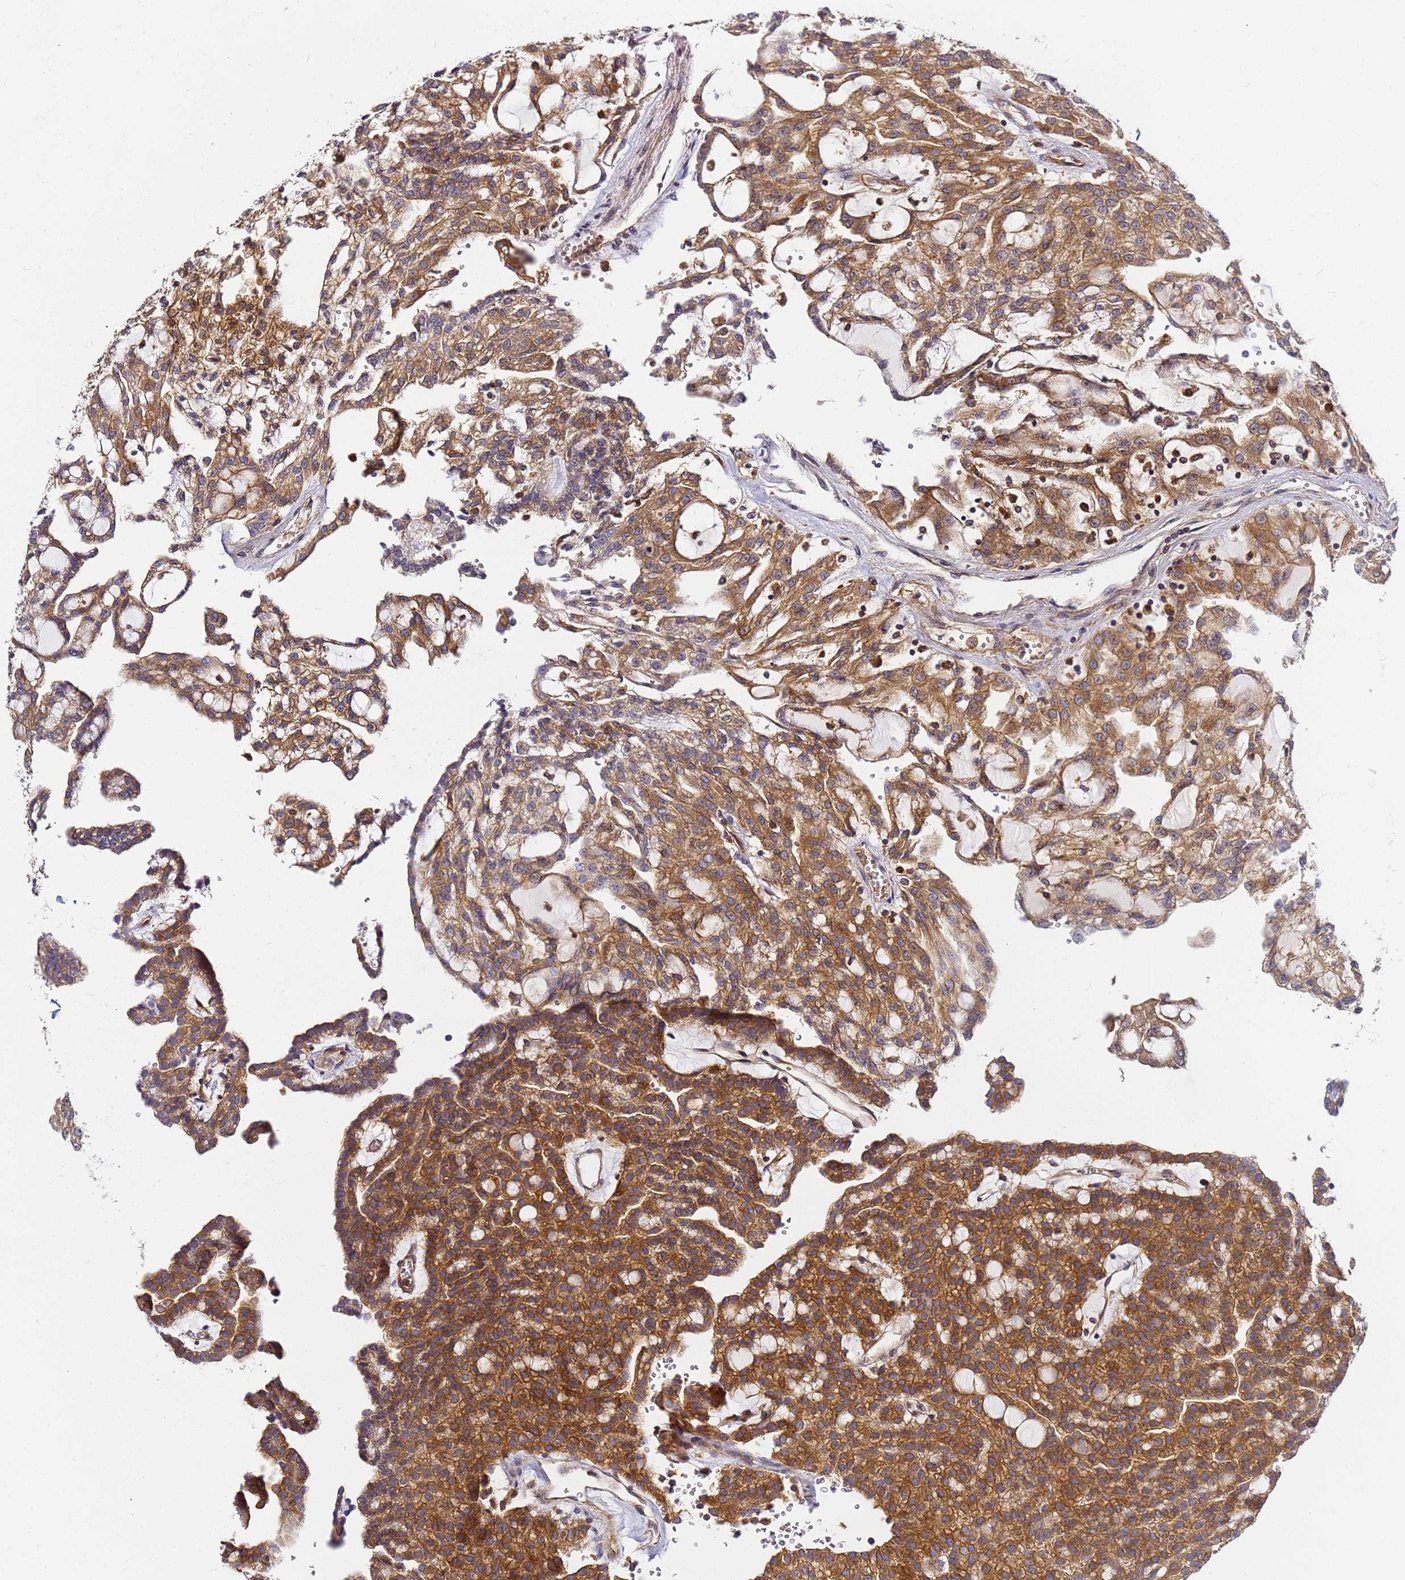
{"staining": {"intensity": "moderate", "quantity": ">75%", "location": "cytoplasmic/membranous"}, "tissue": "renal cancer", "cell_type": "Tumor cells", "image_type": "cancer", "snomed": [{"axis": "morphology", "description": "Adenocarcinoma, NOS"}, {"axis": "topography", "description": "Kidney"}], "caption": "Immunohistochemistry (IHC) image of neoplastic tissue: adenocarcinoma (renal) stained using immunohistochemistry (IHC) reveals medium levels of moderate protein expression localized specifically in the cytoplasmic/membranous of tumor cells, appearing as a cytoplasmic/membranous brown color.", "gene": "CHM", "patient": {"sex": "male", "age": 63}}